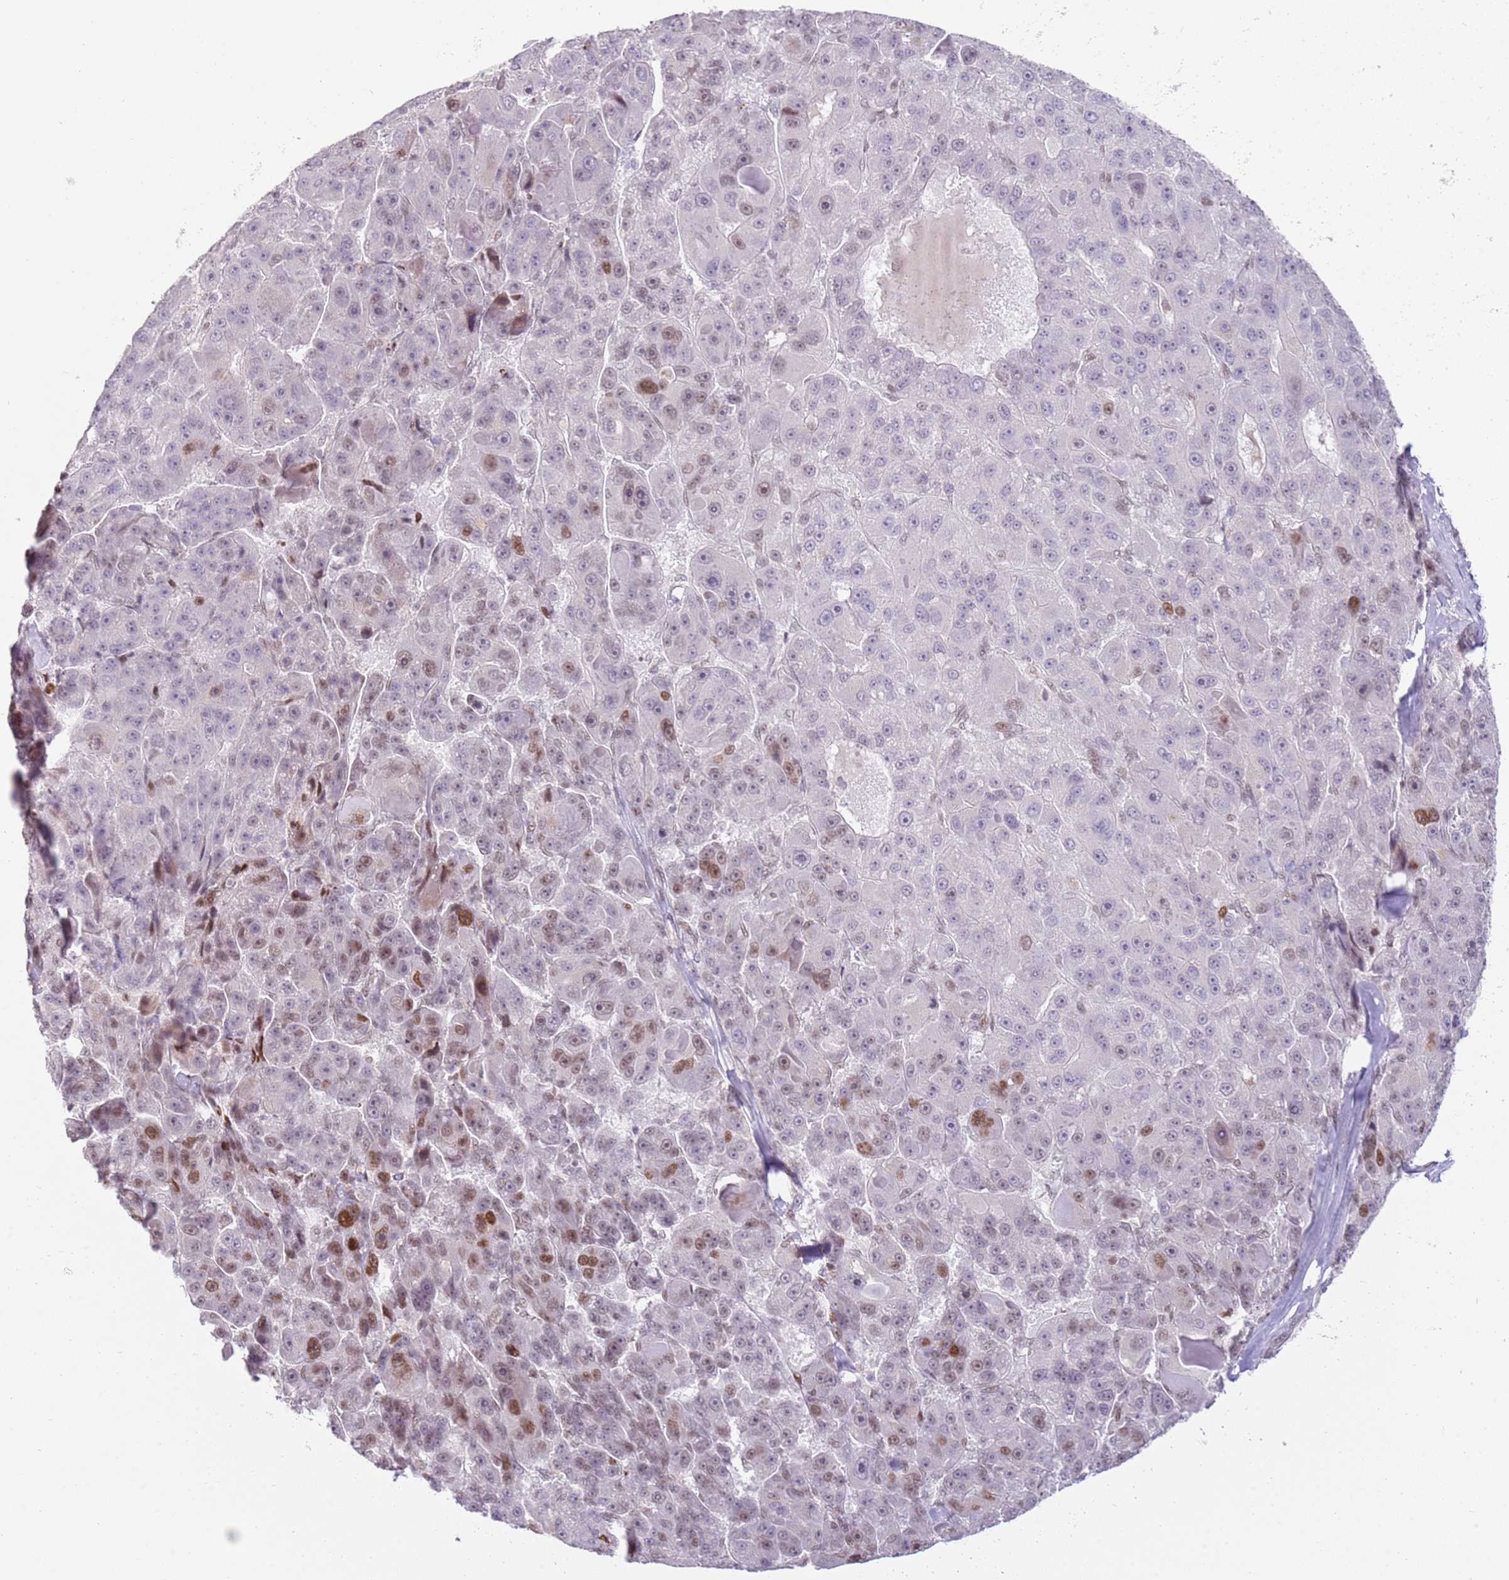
{"staining": {"intensity": "moderate", "quantity": "<25%", "location": "nuclear"}, "tissue": "liver cancer", "cell_type": "Tumor cells", "image_type": "cancer", "snomed": [{"axis": "morphology", "description": "Carcinoma, Hepatocellular, NOS"}, {"axis": "topography", "description": "Liver"}], "caption": "IHC of human liver hepatocellular carcinoma shows low levels of moderate nuclear positivity in about <25% of tumor cells. (brown staining indicates protein expression, while blue staining denotes nuclei).", "gene": "PHC2", "patient": {"sex": "male", "age": 76}}